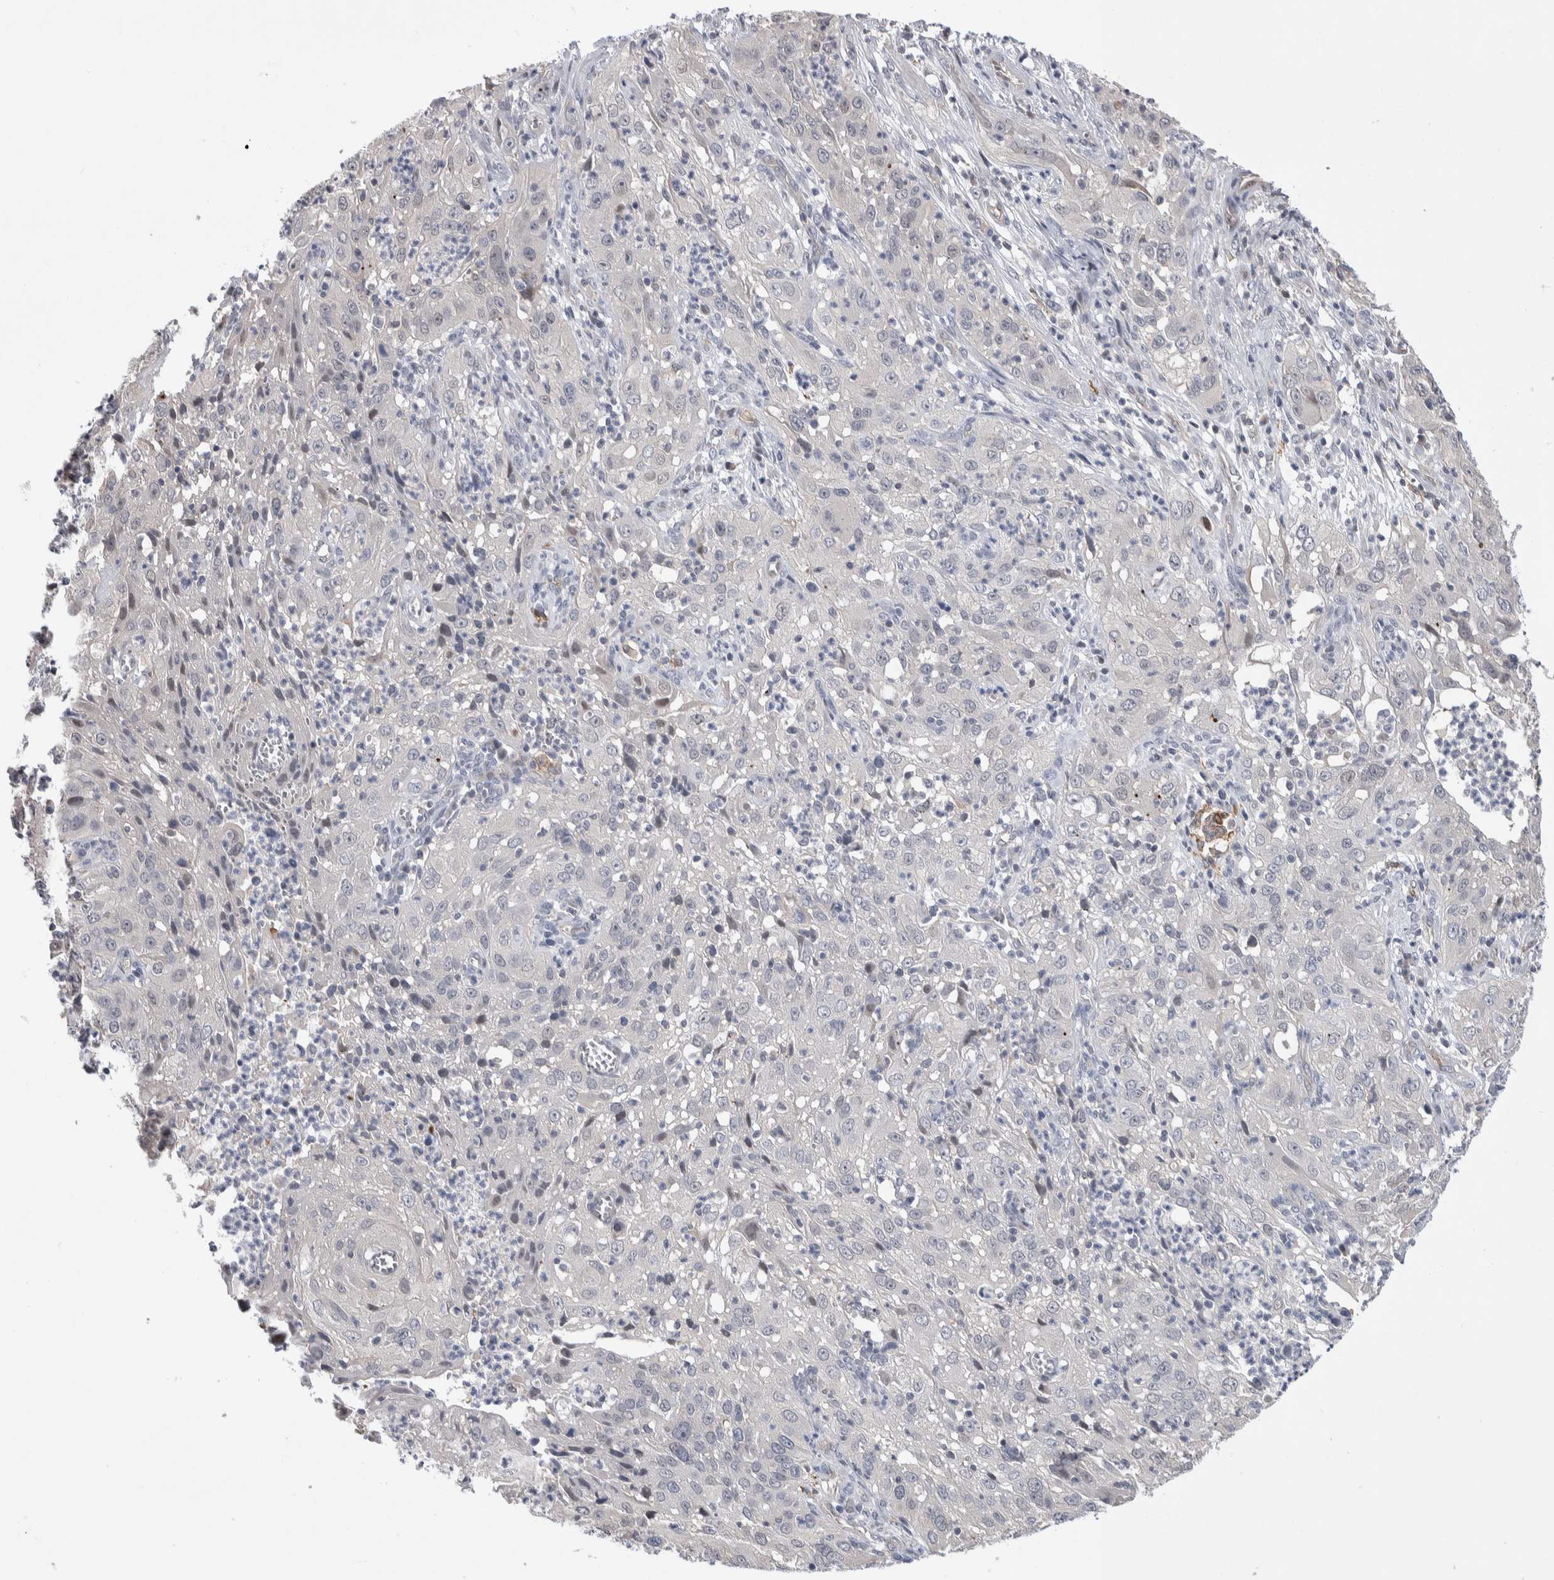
{"staining": {"intensity": "negative", "quantity": "none", "location": "none"}, "tissue": "cervical cancer", "cell_type": "Tumor cells", "image_type": "cancer", "snomed": [{"axis": "morphology", "description": "Squamous cell carcinoma, NOS"}, {"axis": "topography", "description": "Cervix"}], "caption": "This is an IHC micrograph of human cervical cancer. There is no staining in tumor cells.", "gene": "ZBTB49", "patient": {"sex": "female", "age": 32}}